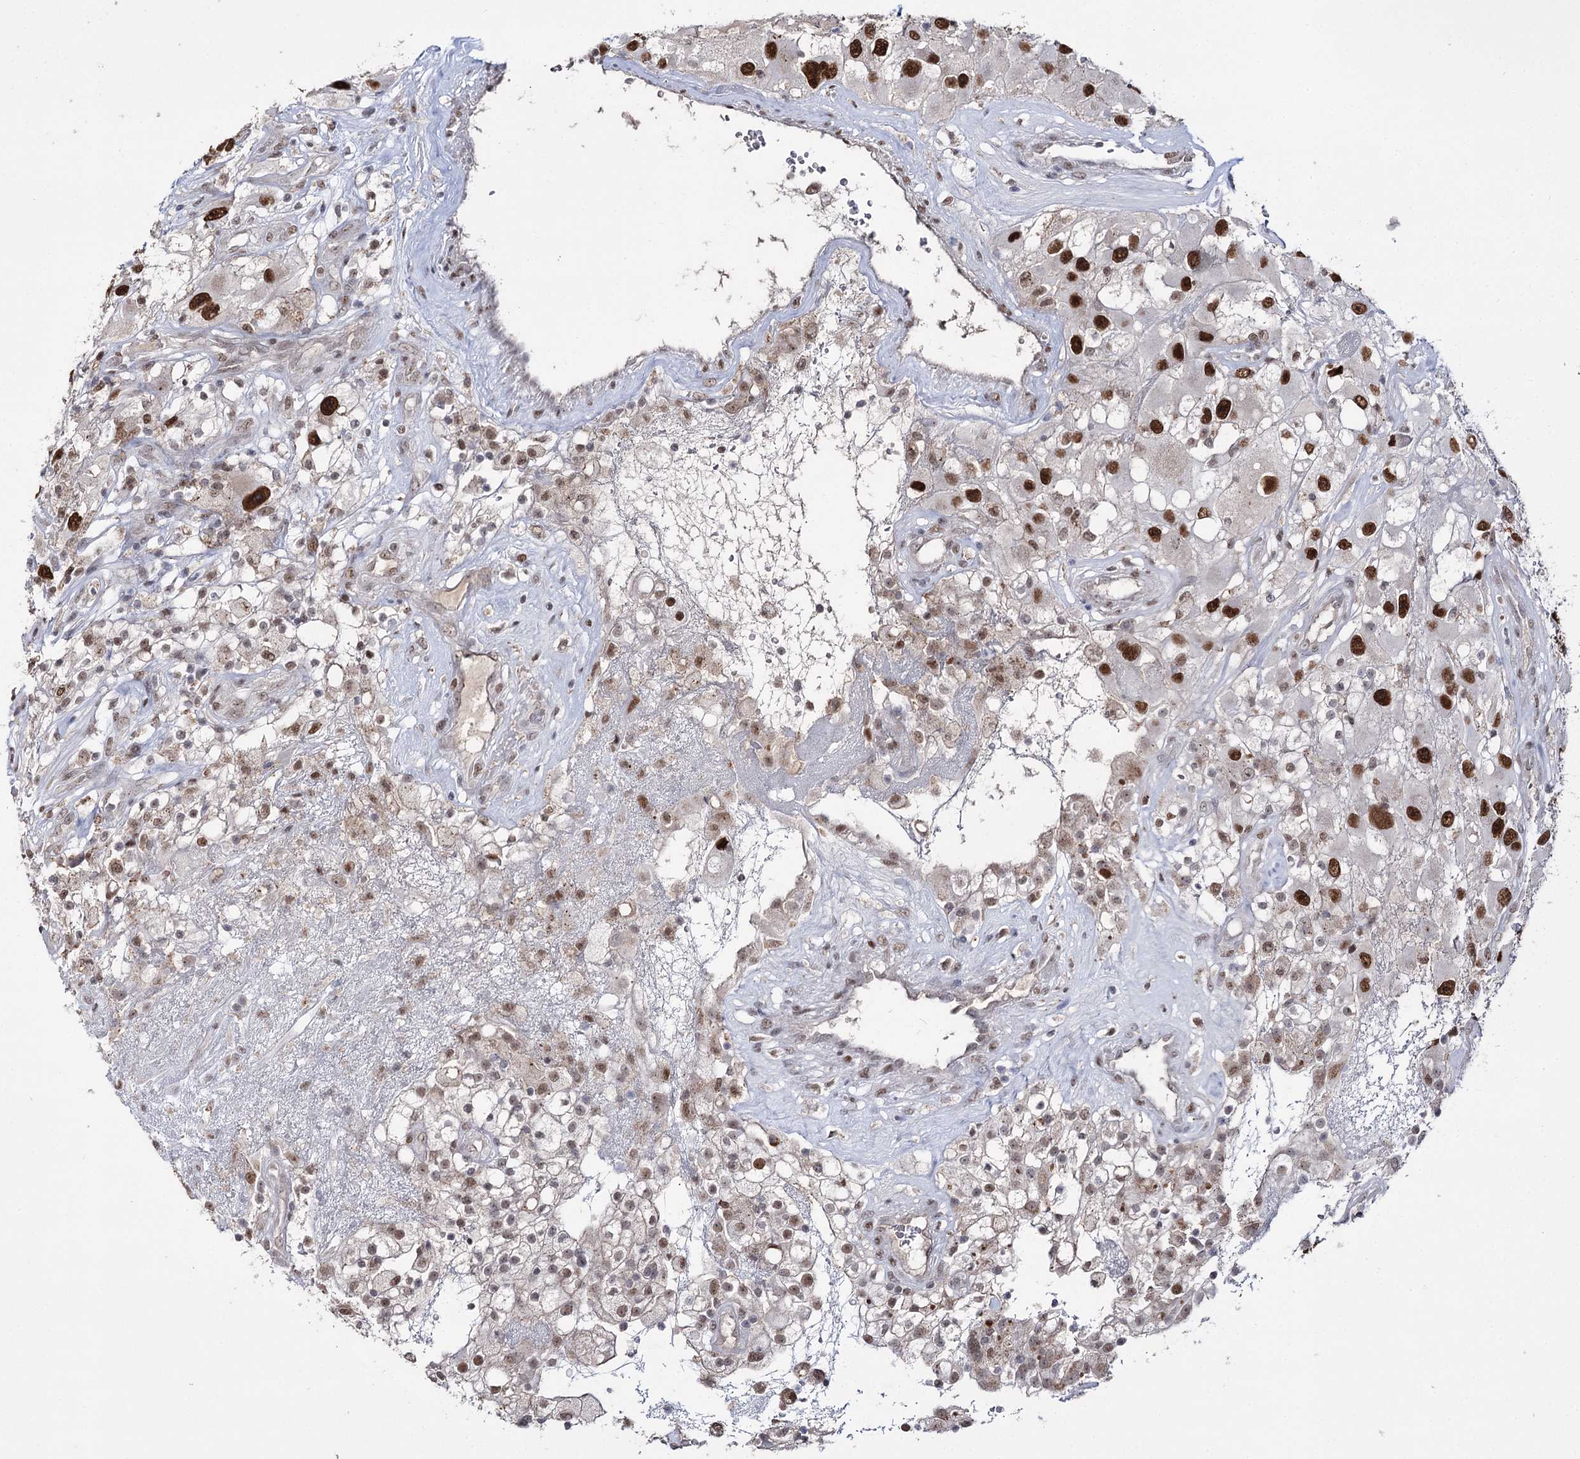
{"staining": {"intensity": "strong", "quantity": "25%-75%", "location": "nuclear"}, "tissue": "renal cancer", "cell_type": "Tumor cells", "image_type": "cancer", "snomed": [{"axis": "morphology", "description": "Adenocarcinoma, NOS"}, {"axis": "topography", "description": "Kidney"}], "caption": "Immunohistochemistry (IHC) staining of adenocarcinoma (renal), which demonstrates high levels of strong nuclear expression in approximately 25%-75% of tumor cells indicating strong nuclear protein expression. The staining was performed using DAB (brown) for protein detection and nuclei were counterstained in hematoxylin (blue).", "gene": "VGLL4", "patient": {"sex": "female", "age": 52}}